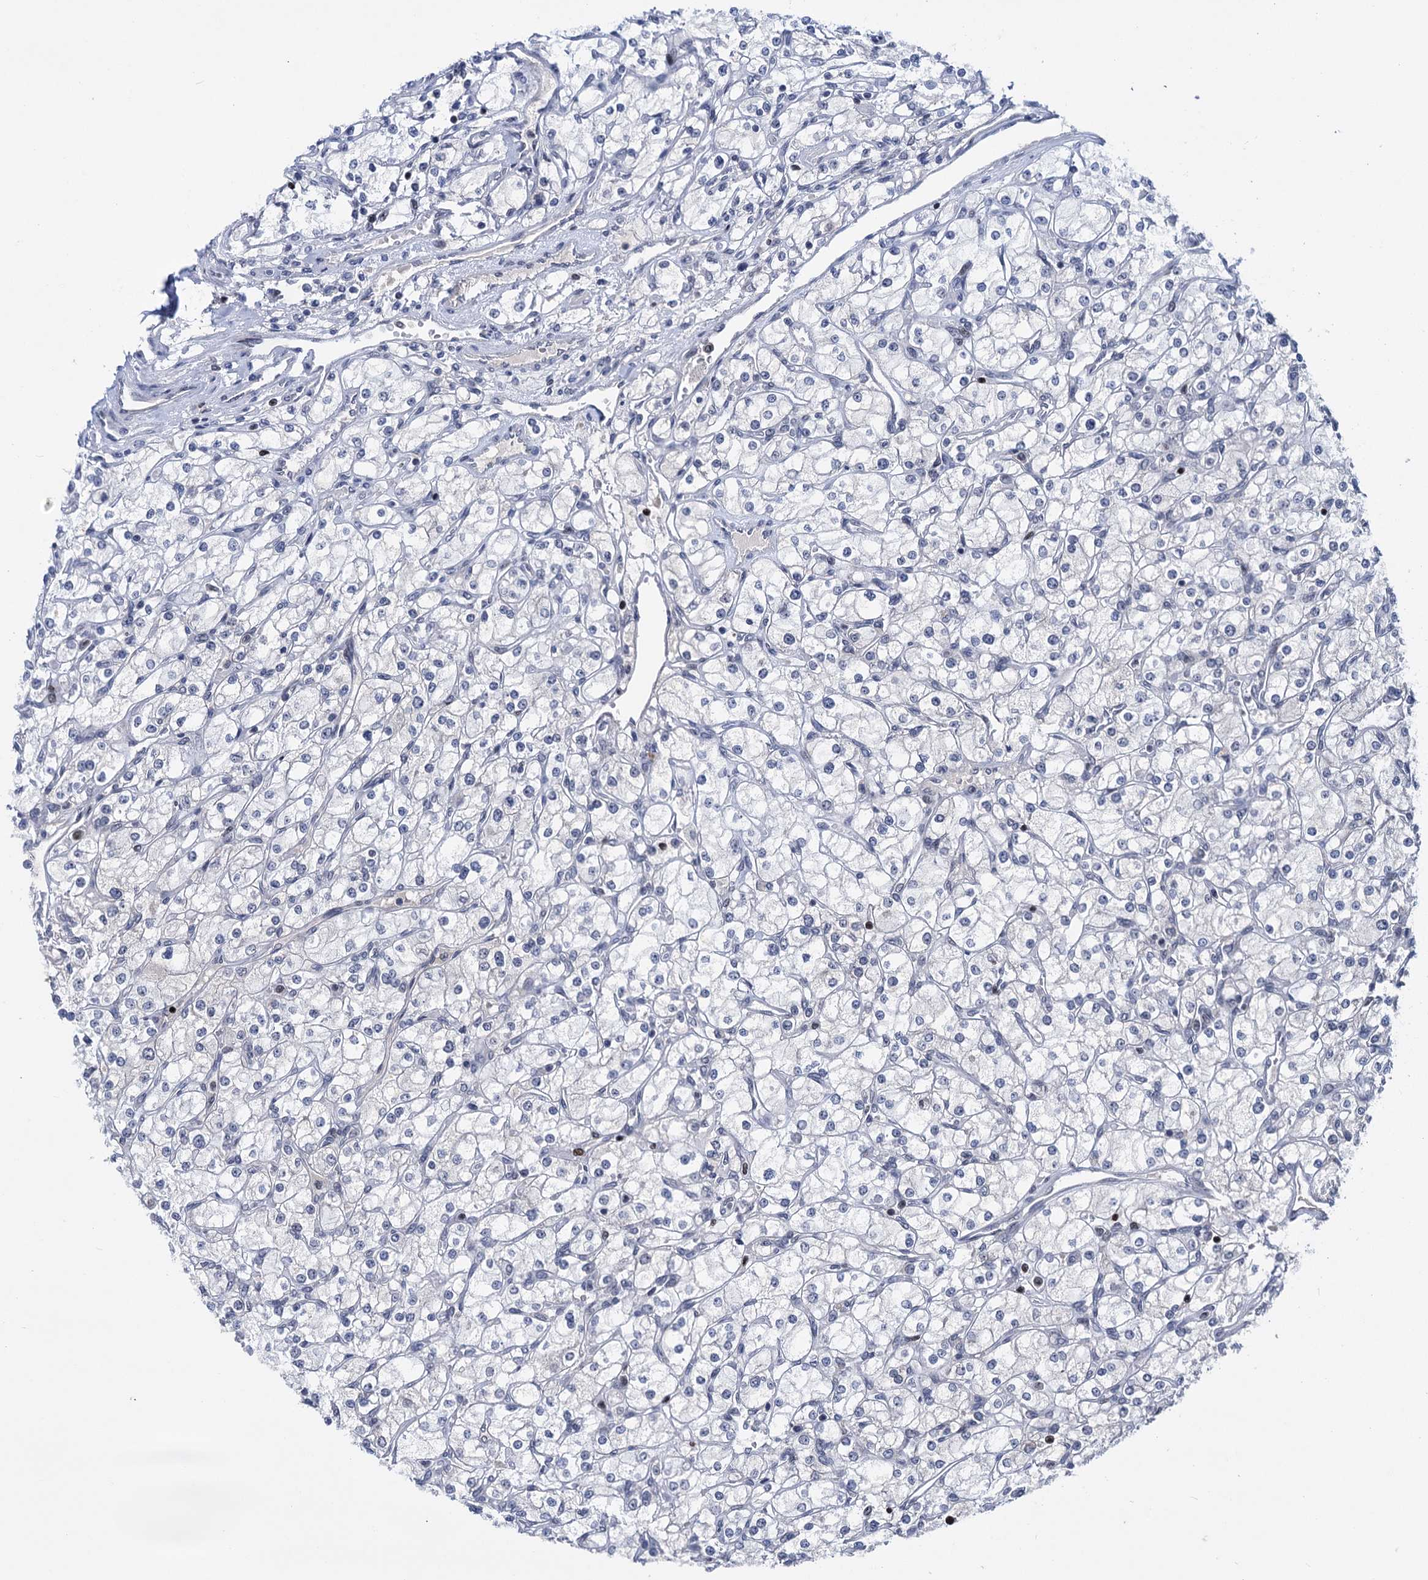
{"staining": {"intensity": "negative", "quantity": "none", "location": "none"}, "tissue": "renal cancer", "cell_type": "Tumor cells", "image_type": "cancer", "snomed": [{"axis": "morphology", "description": "Adenocarcinoma, NOS"}, {"axis": "topography", "description": "Kidney"}], "caption": "Tumor cells are negative for brown protein staining in adenocarcinoma (renal). (Stains: DAB immunohistochemistry with hematoxylin counter stain, Microscopy: brightfield microscopy at high magnification).", "gene": "ZCCHC10", "patient": {"sex": "male", "age": 80}}